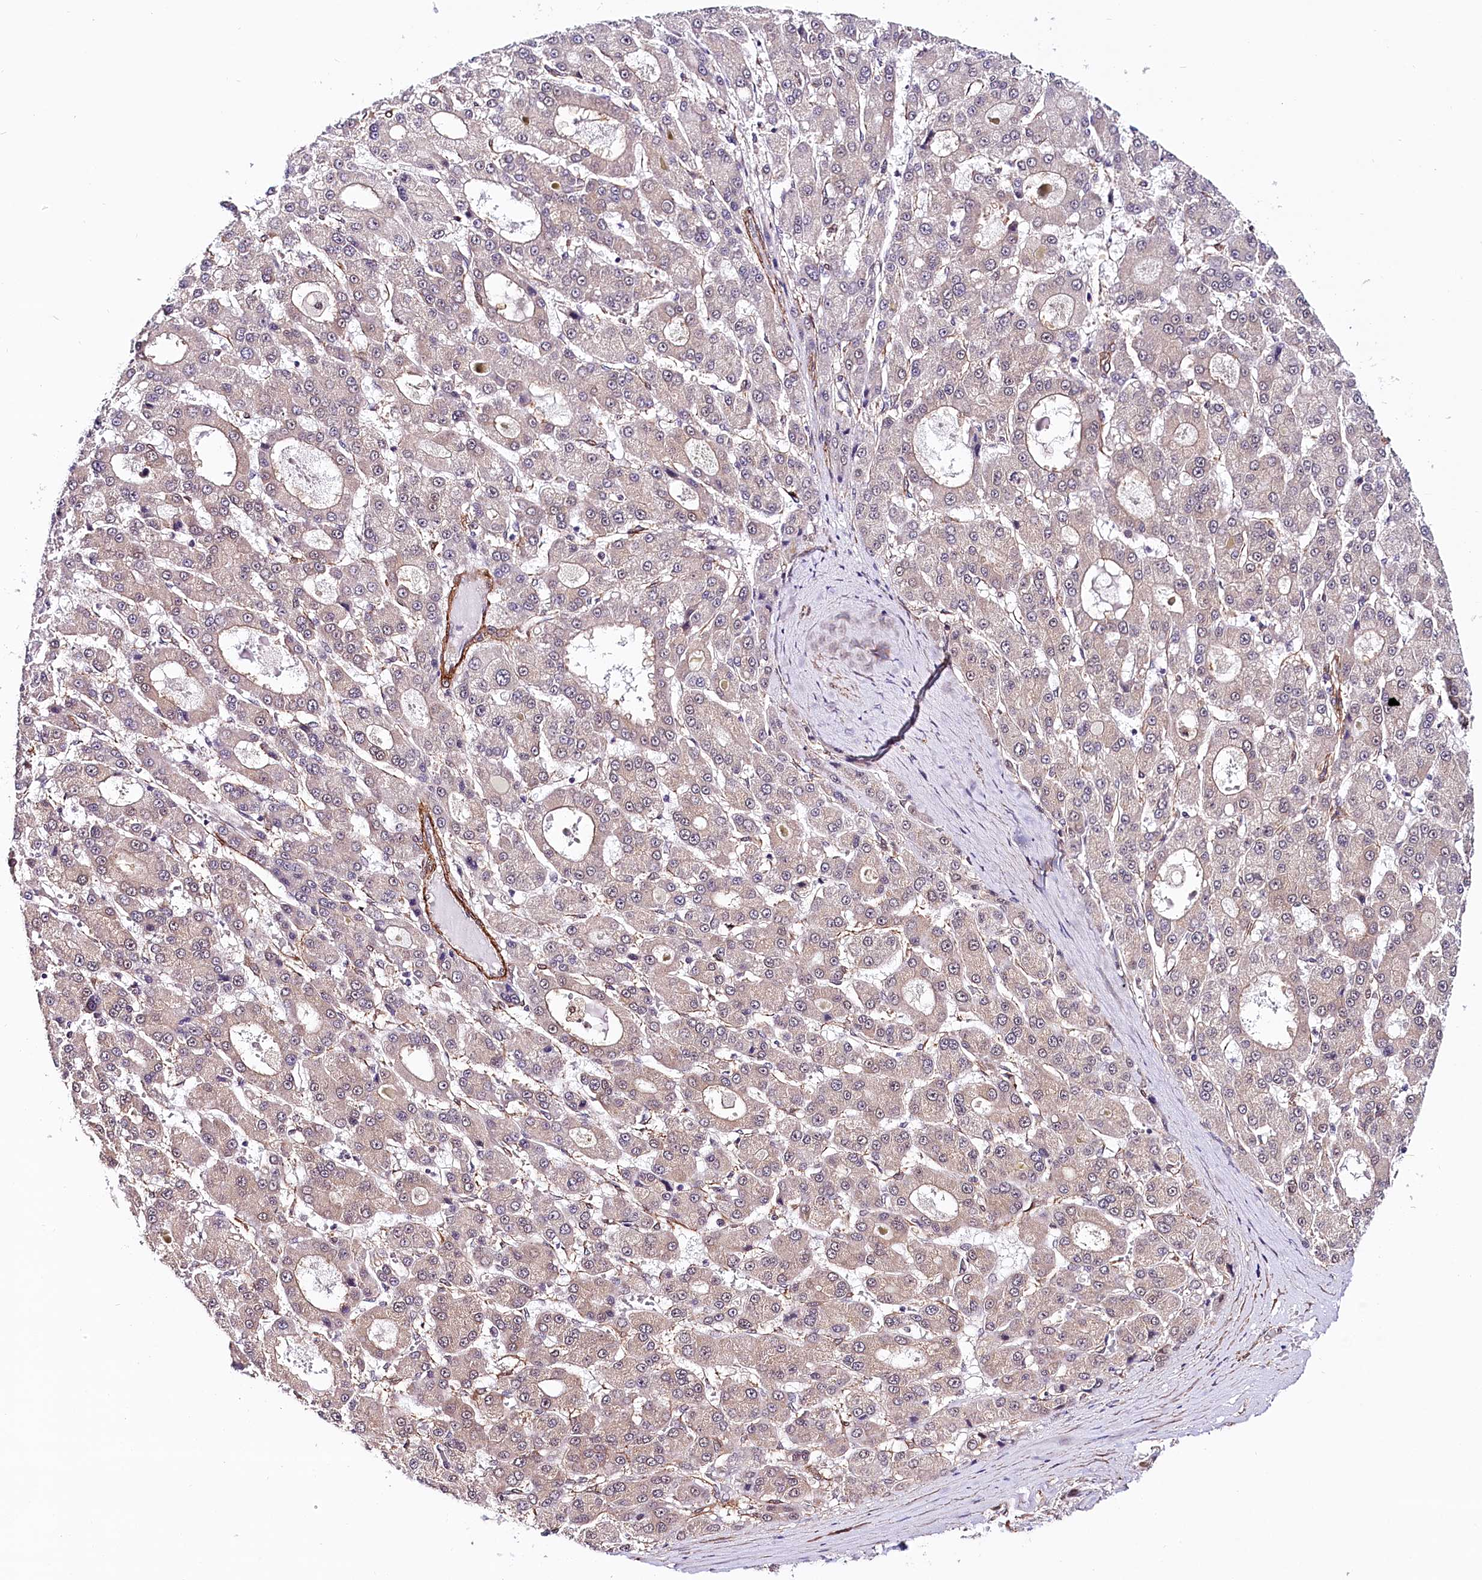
{"staining": {"intensity": "negative", "quantity": "none", "location": "none"}, "tissue": "liver cancer", "cell_type": "Tumor cells", "image_type": "cancer", "snomed": [{"axis": "morphology", "description": "Carcinoma, Hepatocellular, NOS"}, {"axis": "topography", "description": "Liver"}], "caption": "The image reveals no significant expression in tumor cells of hepatocellular carcinoma (liver). The staining was performed using DAB to visualize the protein expression in brown, while the nuclei were stained in blue with hematoxylin (Magnification: 20x).", "gene": "PPP2R5B", "patient": {"sex": "male", "age": 70}}